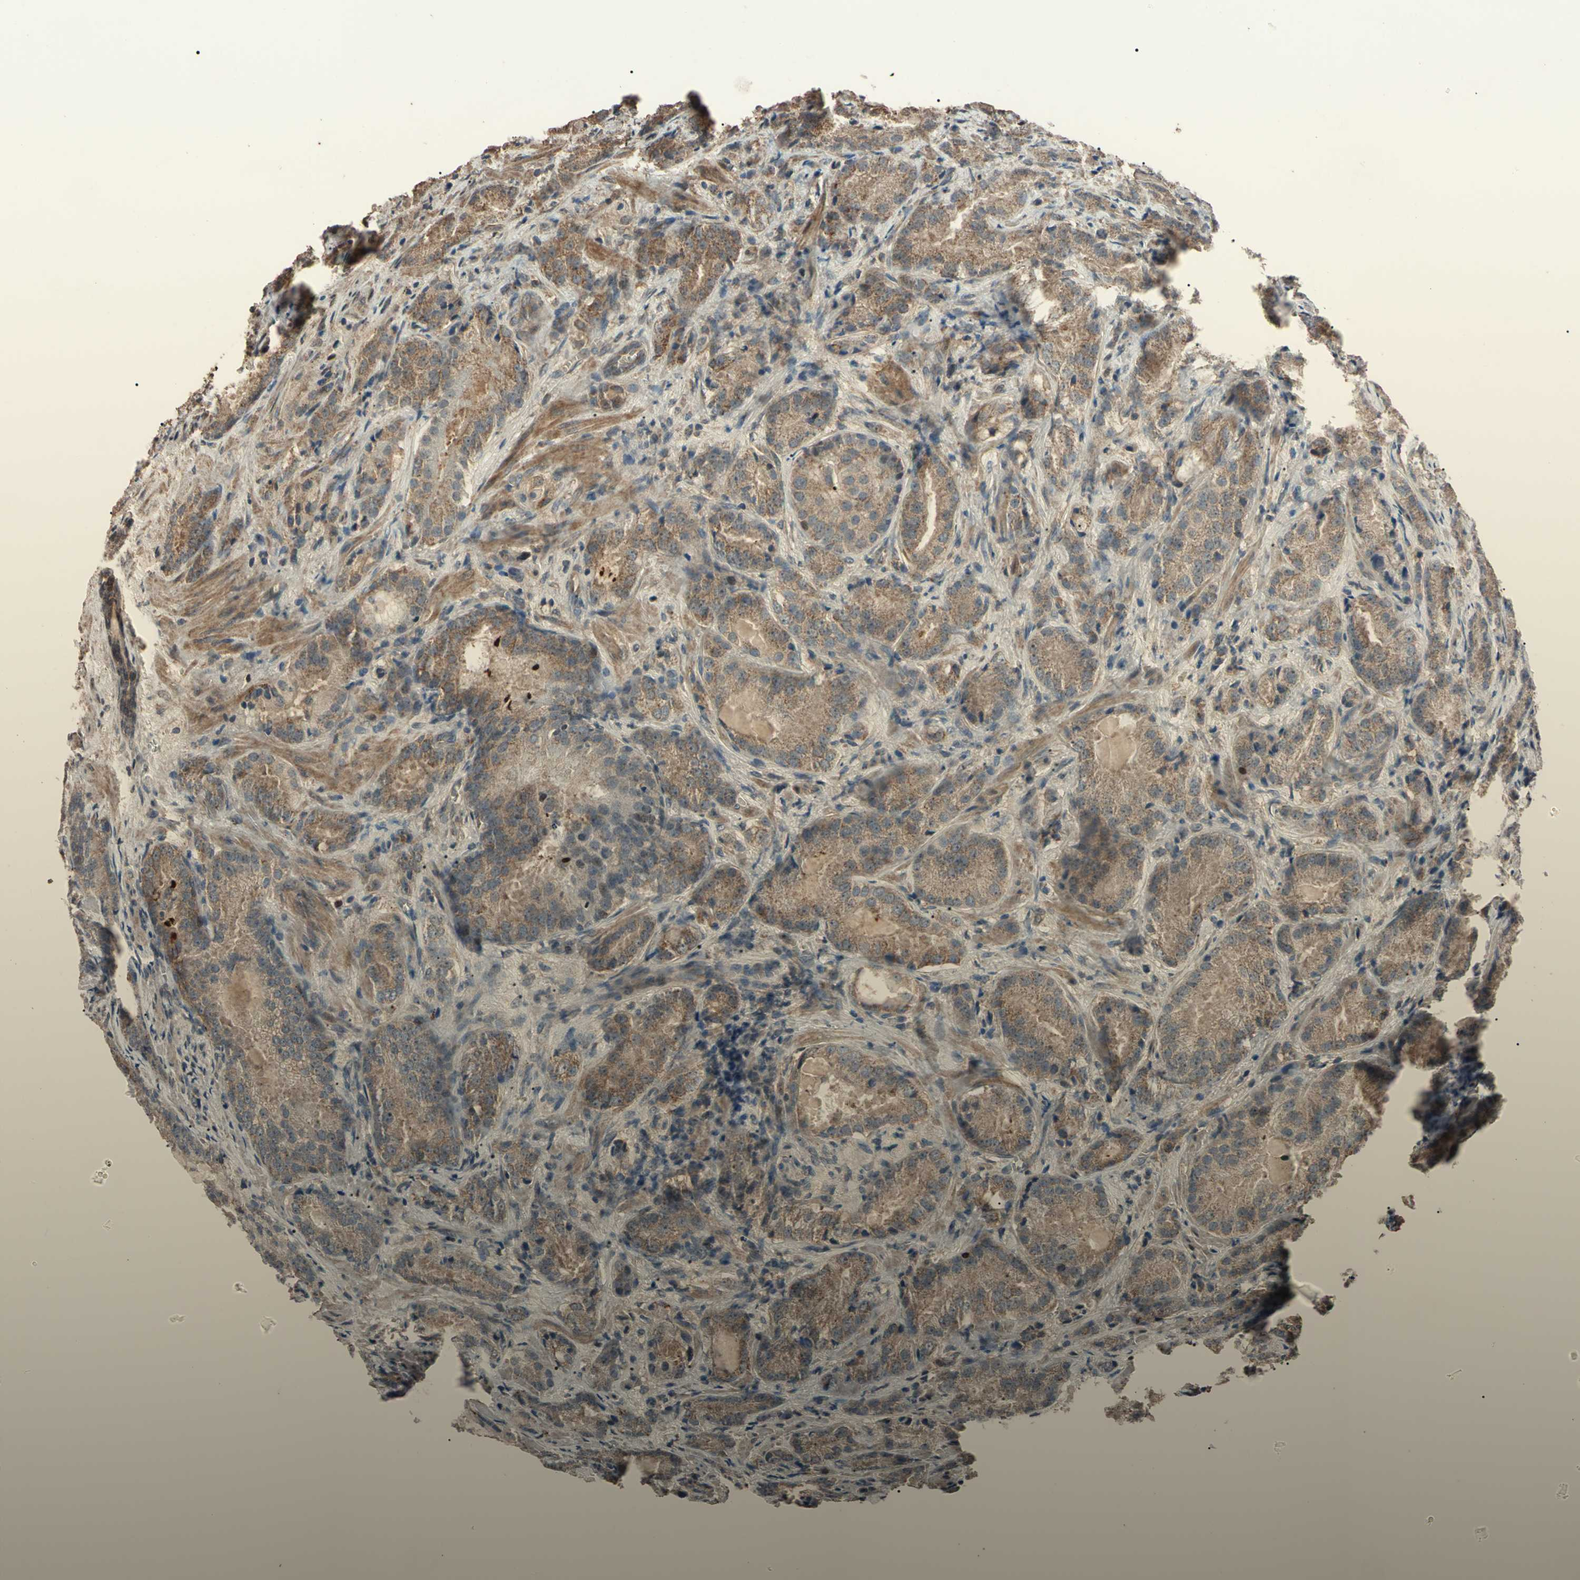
{"staining": {"intensity": "moderate", "quantity": ">75%", "location": "cytoplasmic/membranous"}, "tissue": "prostate cancer", "cell_type": "Tumor cells", "image_type": "cancer", "snomed": [{"axis": "morphology", "description": "Adenocarcinoma, High grade"}, {"axis": "topography", "description": "Prostate"}], "caption": "An image of prostate high-grade adenocarcinoma stained for a protein displays moderate cytoplasmic/membranous brown staining in tumor cells.", "gene": "TNFRSF1A", "patient": {"sex": "male", "age": 64}}